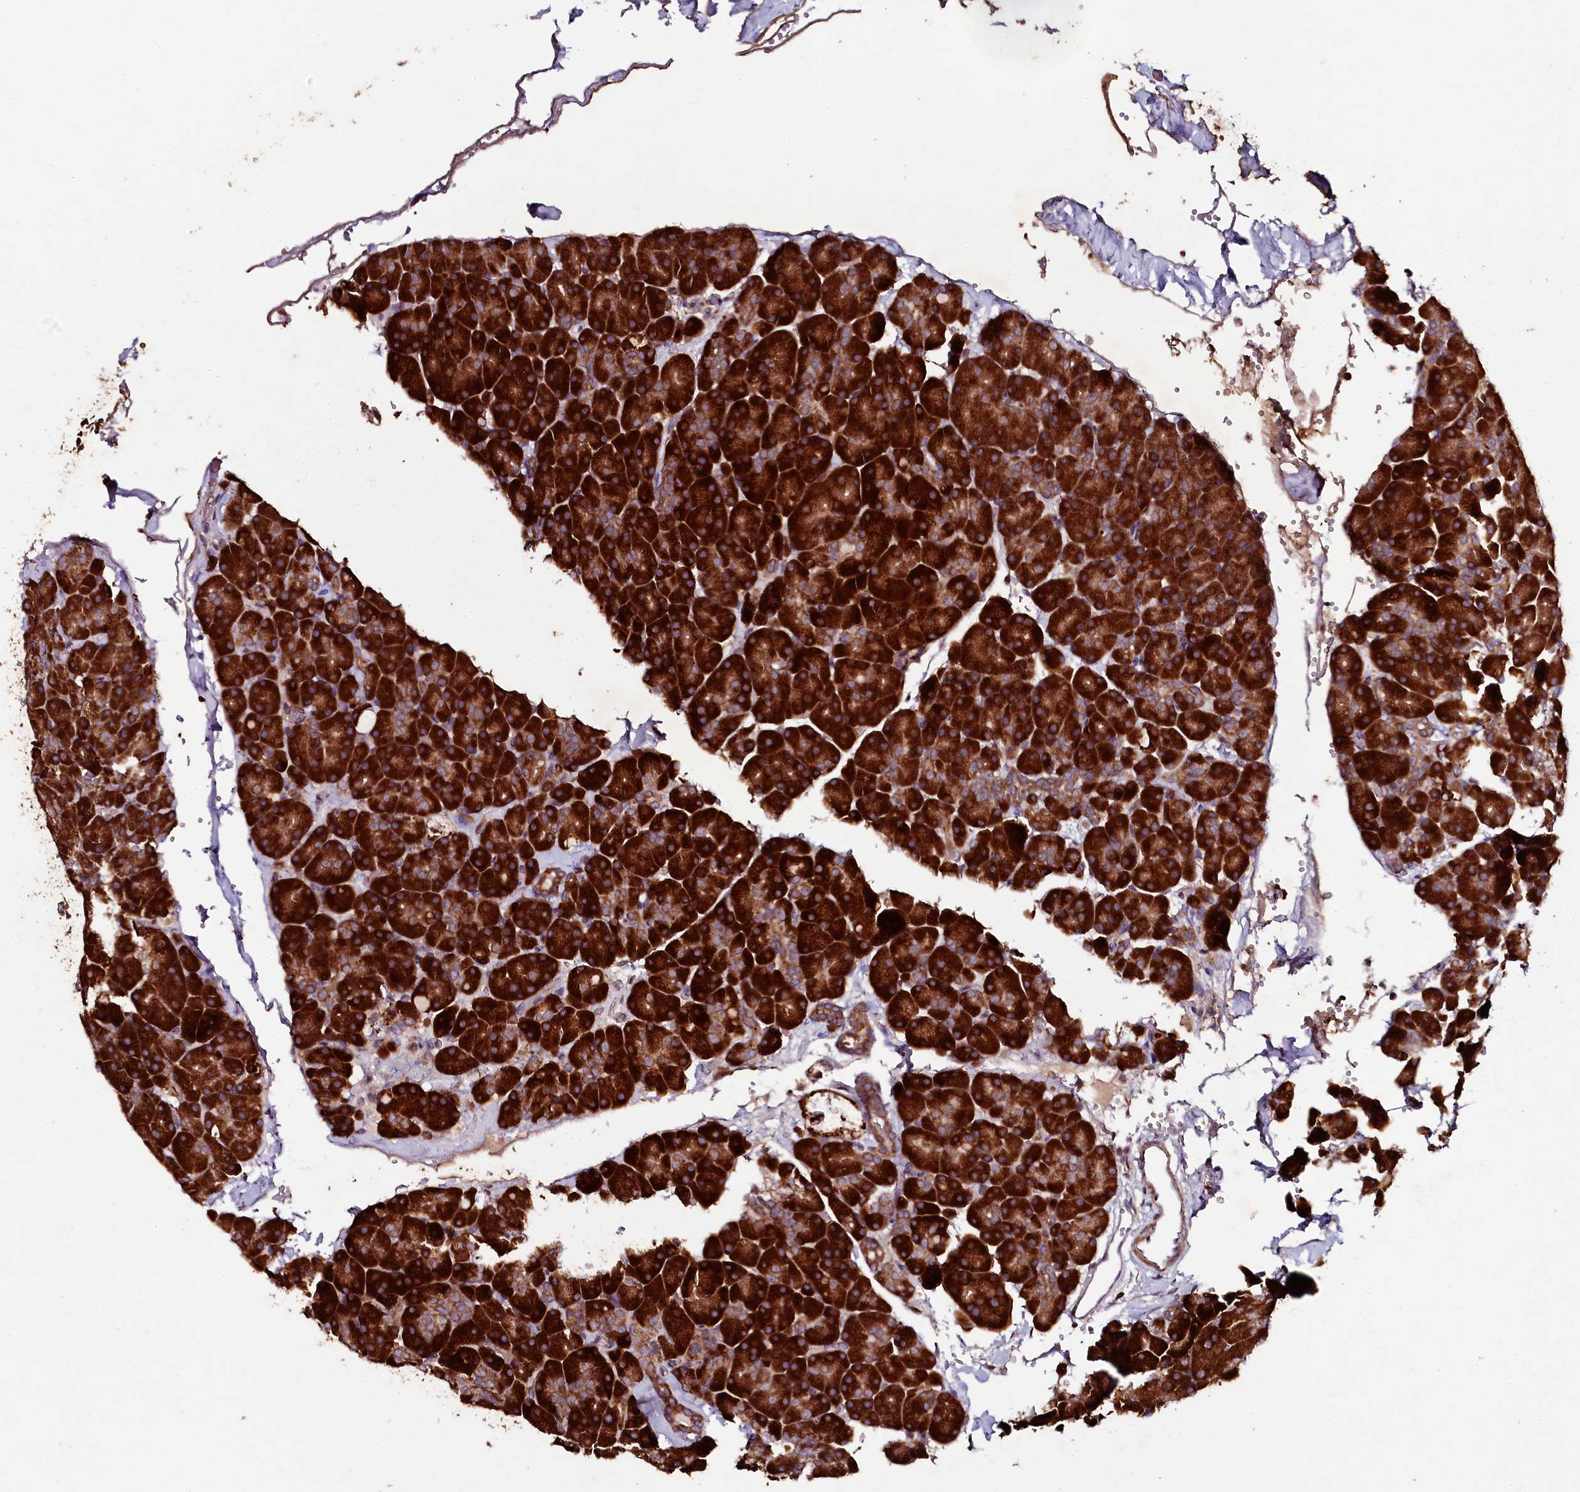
{"staining": {"intensity": "strong", "quantity": ">75%", "location": "cytoplasmic/membranous"}, "tissue": "pancreas", "cell_type": "Exocrine glandular cells", "image_type": "normal", "snomed": [{"axis": "morphology", "description": "Normal tissue, NOS"}, {"axis": "topography", "description": "Pancreas"}], "caption": "Protein positivity by immunohistochemistry reveals strong cytoplasmic/membranous expression in approximately >75% of exocrine glandular cells in unremarkable pancreas.", "gene": "SEC24C", "patient": {"sex": "male", "age": 36}}